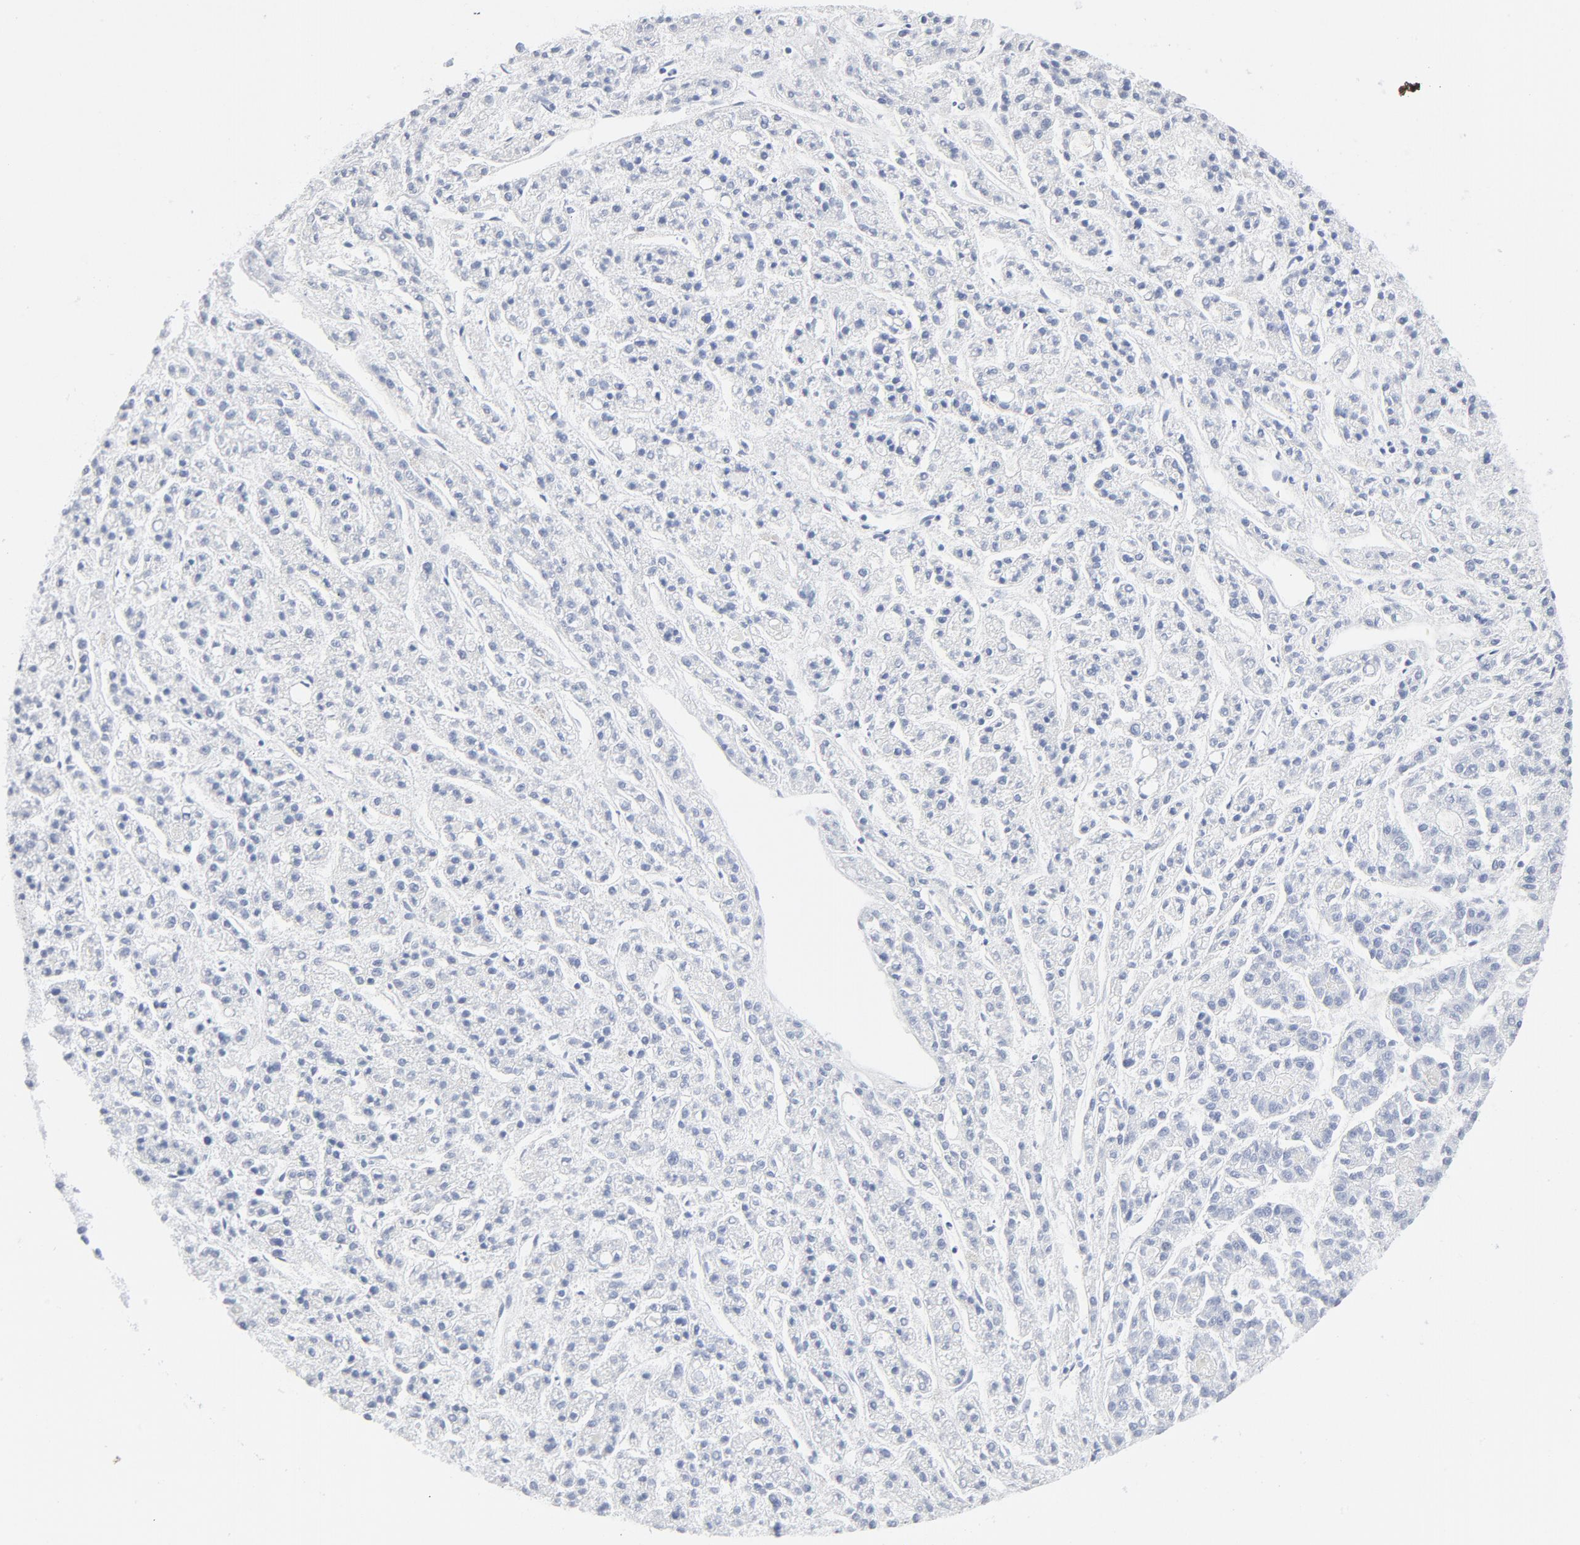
{"staining": {"intensity": "negative", "quantity": "none", "location": "none"}, "tissue": "liver cancer", "cell_type": "Tumor cells", "image_type": "cancer", "snomed": [{"axis": "morphology", "description": "Carcinoma, Hepatocellular, NOS"}, {"axis": "topography", "description": "Liver"}], "caption": "Human liver cancer (hepatocellular carcinoma) stained for a protein using immunohistochemistry exhibits no positivity in tumor cells.", "gene": "ATF2", "patient": {"sex": "male", "age": 70}}